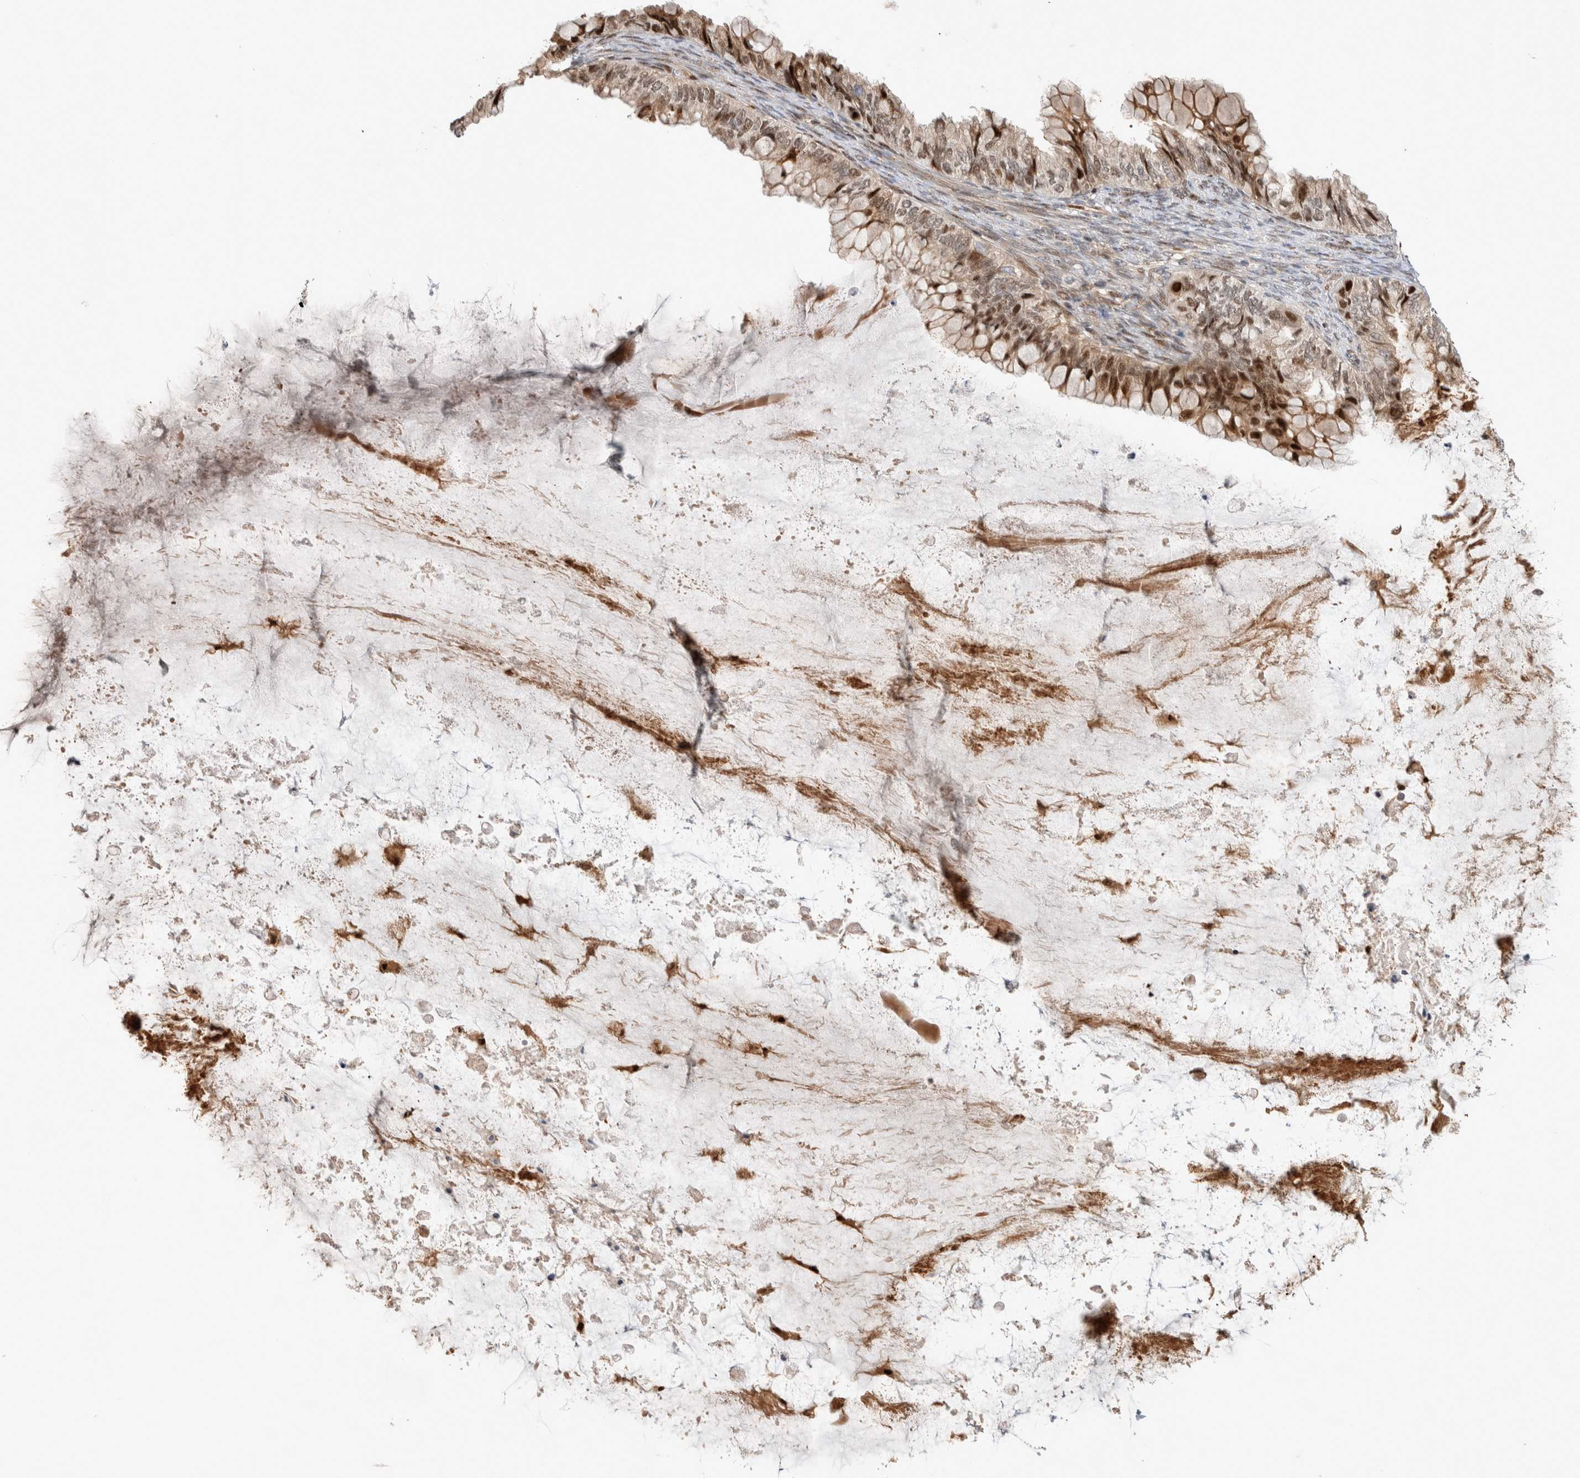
{"staining": {"intensity": "moderate", "quantity": ">75%", "location": "cytoplasmic/membranous,nuclear"}, "tissue": "ovarian cancer", "cell_type": "Tumor cells", "image_type": "cancer", "snomed": [{"axis": "morphology", "description": "Cystadenocarcinoma, mucinous, NOS"}, {"axis": "topography", "description": "Ovary"}], "caption": "Immunohistochemistry image of neoplastic tissue: ovarian cancer (mucinous cystadenocarcinoma) stained using IHC reveals medium levels of moderate protein expression localized specifically in the cytoplasmic/membranous and nuclear of tumor cells, appearing as a cytoplasmic/membranous and nuclear brown color.", "gene": "OTUD6B", "patient": {"sex": "female", "age": 80}}